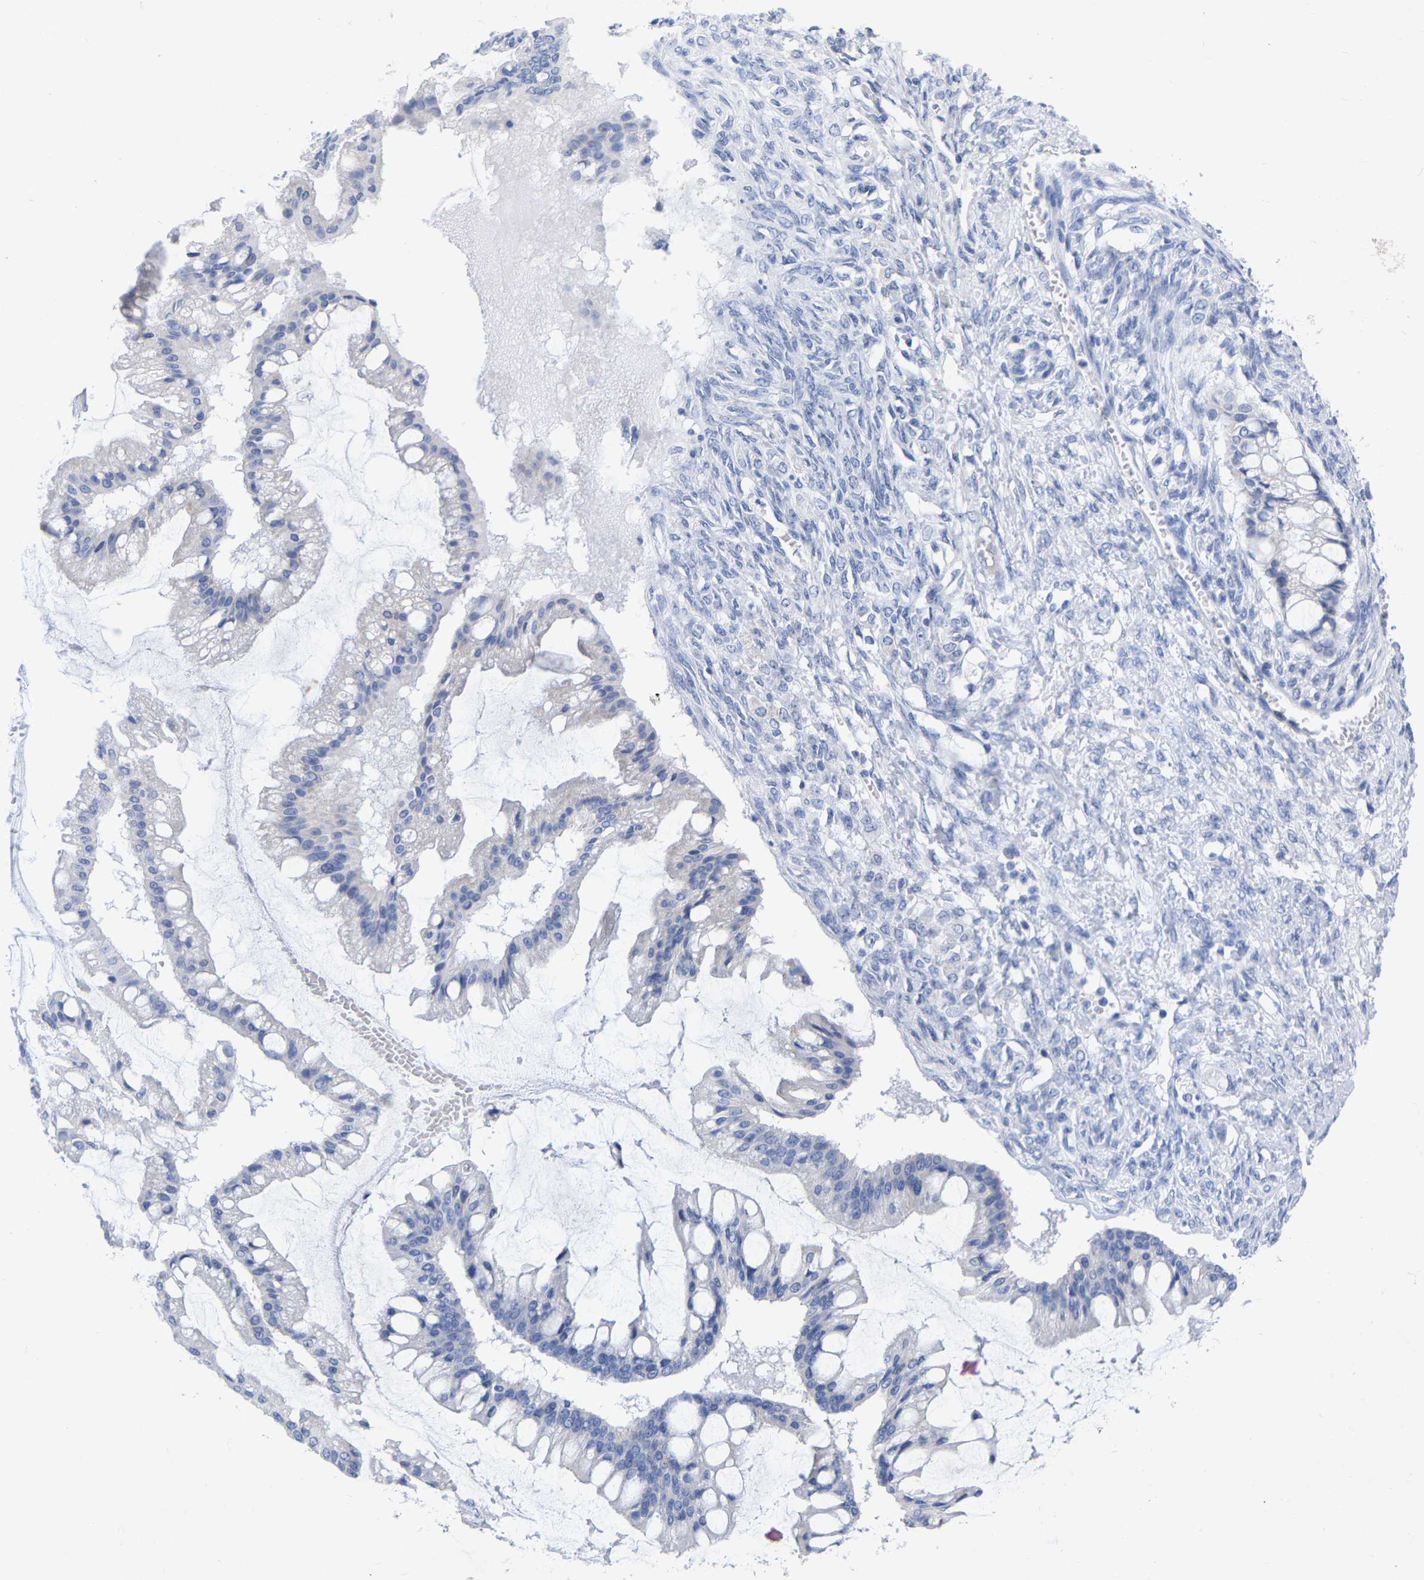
{"staining": {"intensity": "negative", "quantity": "none", "location": "none"}, "tissue": "ovarian cancer", "cell_type": "Tumor cells", "image_type": "cancer", "snomed": [{"axis": "morphology", "description": "Cystadenocarcinoma, mucinous, NOS"}, {"axis": "topography", "description": "Ovary"}], "caption": "Tumor cells are negative for protein expression in human mucinous cystadenocarcinoma (ovarian).", "gene": "ZNF629", "patient": {"sex": "female", "age": 73}}